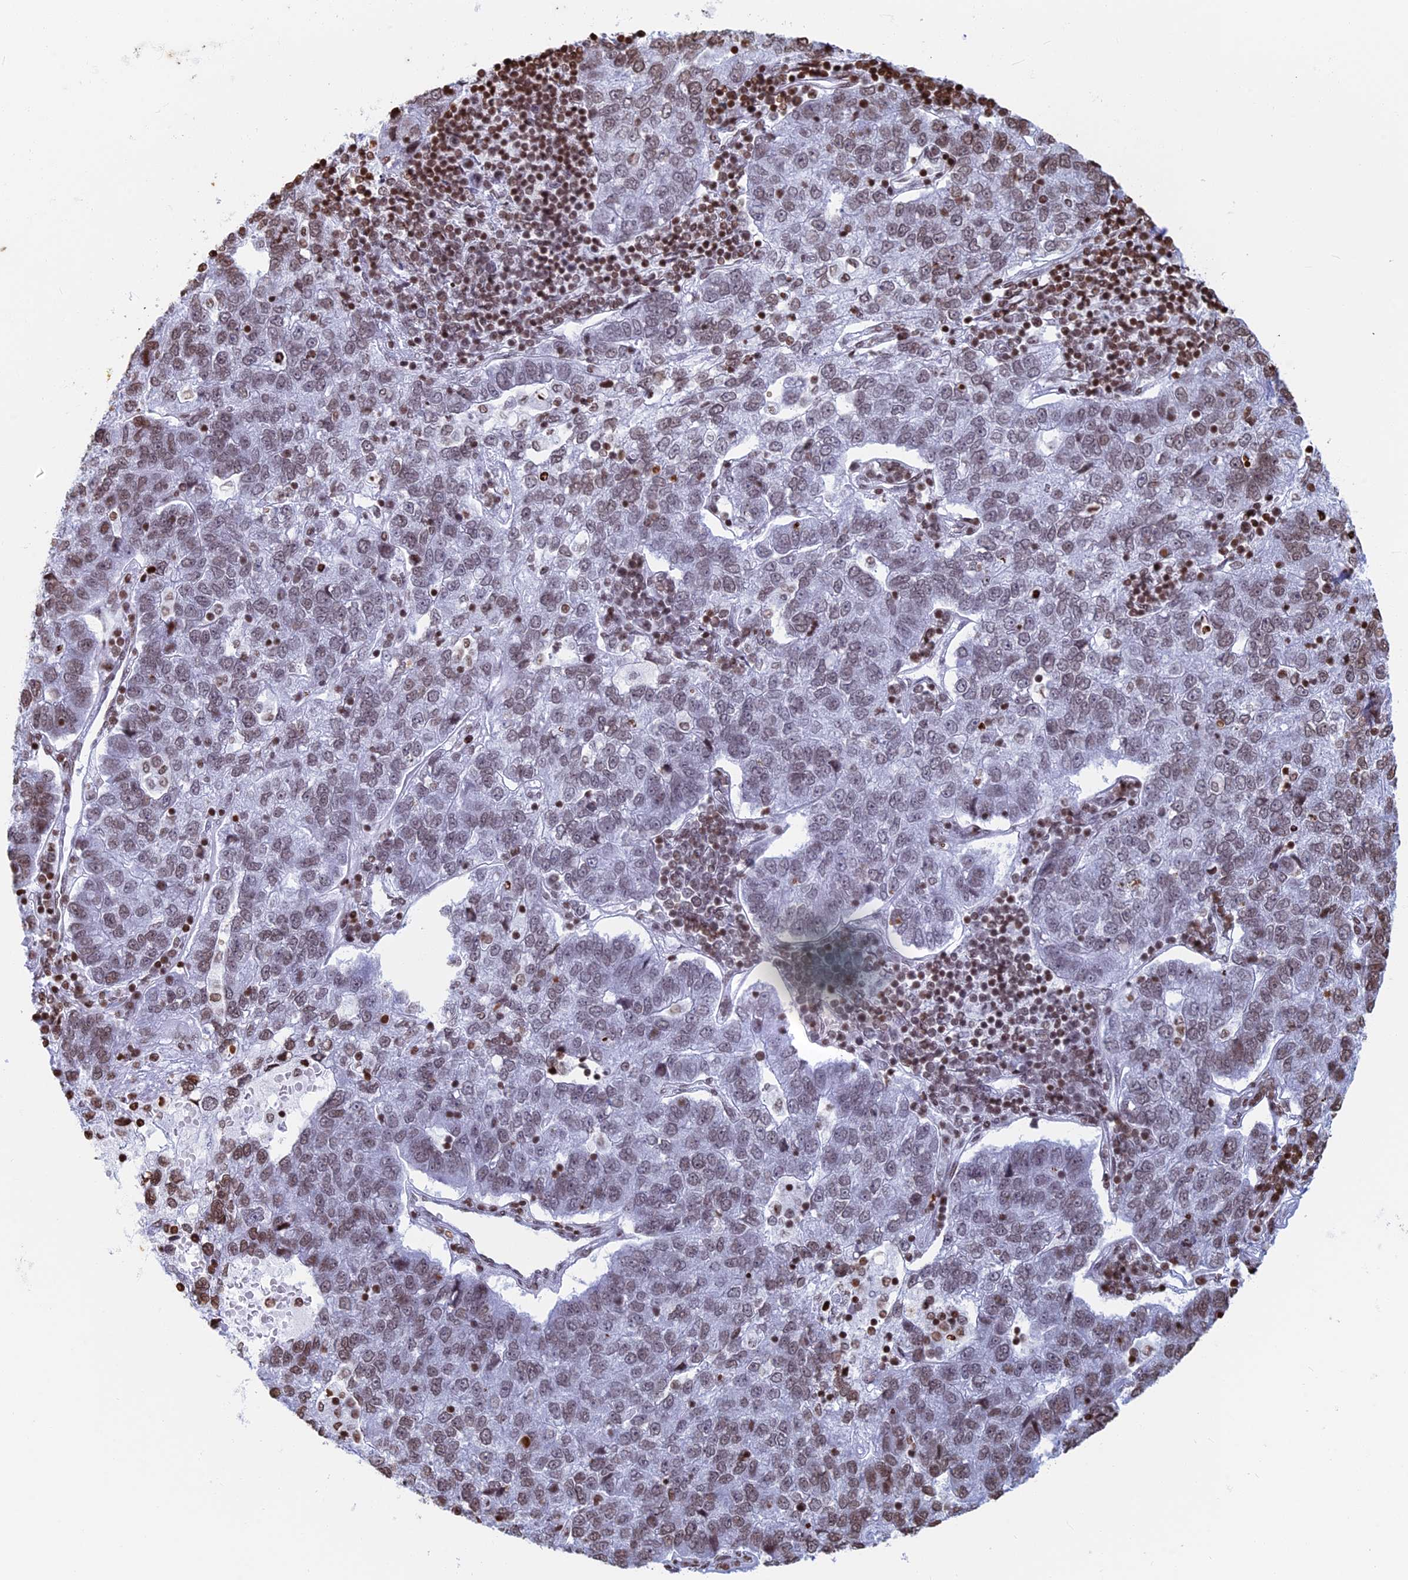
{"staining": {"intensity": "moderate", "quantity": ">75%", "location": "nuclear"}, "tissue": "pancreatic cancer", "cell_type": "Tumor cells", "image_type": "cancer", "snomed": [{"axis": "morphology", "description": "Adenocarcinoma, NOS"}, {"axis": "topography", "description": "Pancreas"}], "caption": "Protein staining of pancreatic cancer (adenocarcinoma) tissue demonstrates moderate nuclear positivity in about >75% of tumor cells.", "gene": "APOBEC3A", "patient": {"sex": "female", "age": 61}}